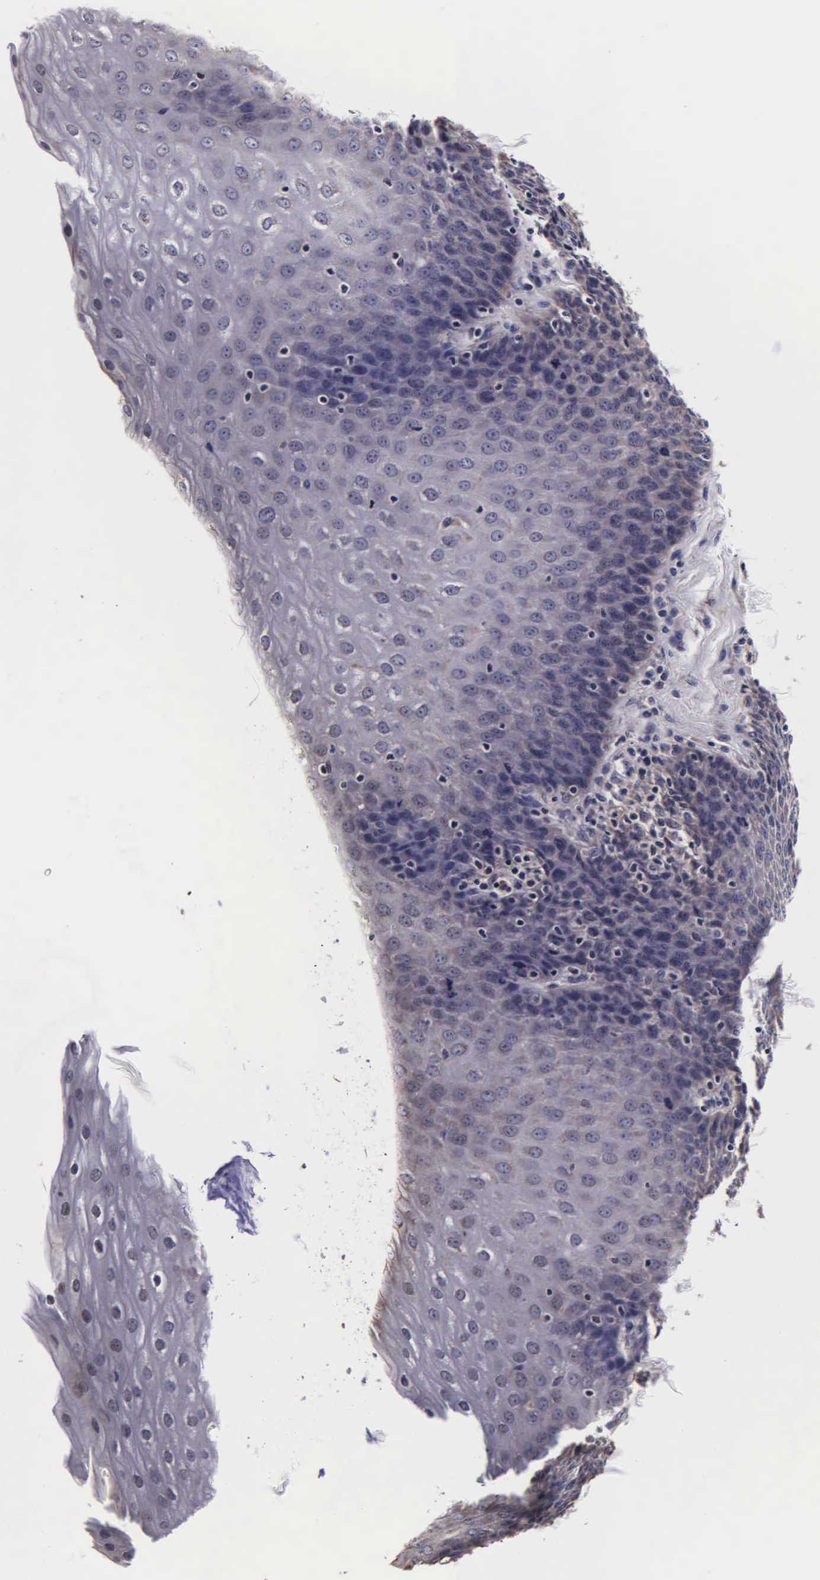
{"staining": {"intensity": "weak", "quantity": "<25%", "location": "cytoplasmic/membranous"}, "tissue": "esophagus", "cell_type": "Squamous epithelial cells", "image_type": "normal", "snomed": [{"axis": "morphology", "description": "Normal tissue, NOS"}, {"axis": "topography", "description": "Esophagus"}], "caption": "This is an immunohistochemistry (IHC) histopathology image of benign human esophagus. There is no expression in squamous epithelial cells.", "gene": "PSMA3", "patient": {"sex": "female", "age": 61}}